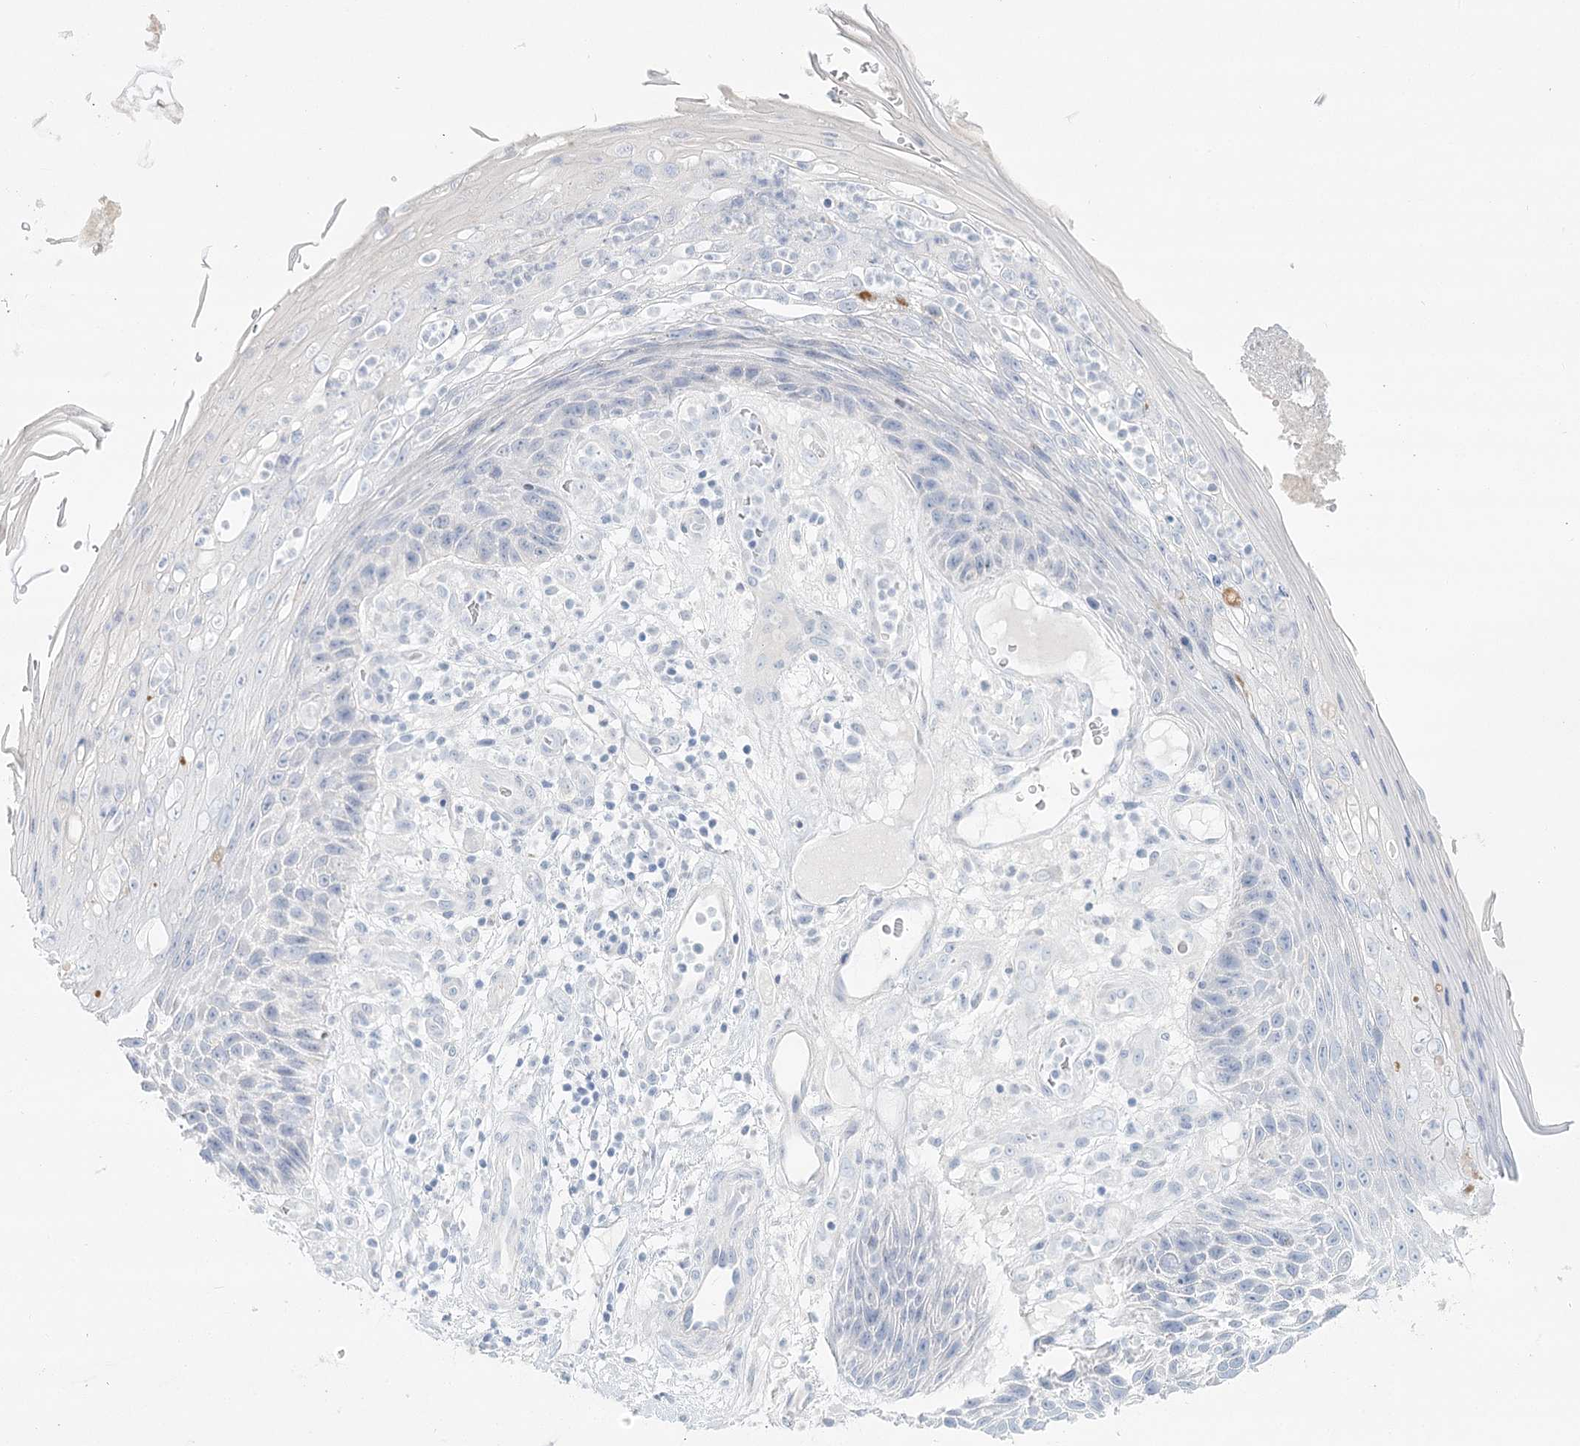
{"staining": {"intensity": "negative", "quantity": "none", "location": "none"}, "tissue": "skin cancer", "cell_type": "Tumor cells", "image_type": "cancer", "snomed": [{"axis": "morphology", "description": "Squamous cell carcinoma, NOS"}, {"axis": "topography", "description": "Skin"}], "caption": "Human skin cancer (squamous cell carcinoma) stained for a protein using IHC reveals no positivity in tumor cells.", "gene": "DMGDH", "patient": {"sex": "female", "age": 88}}